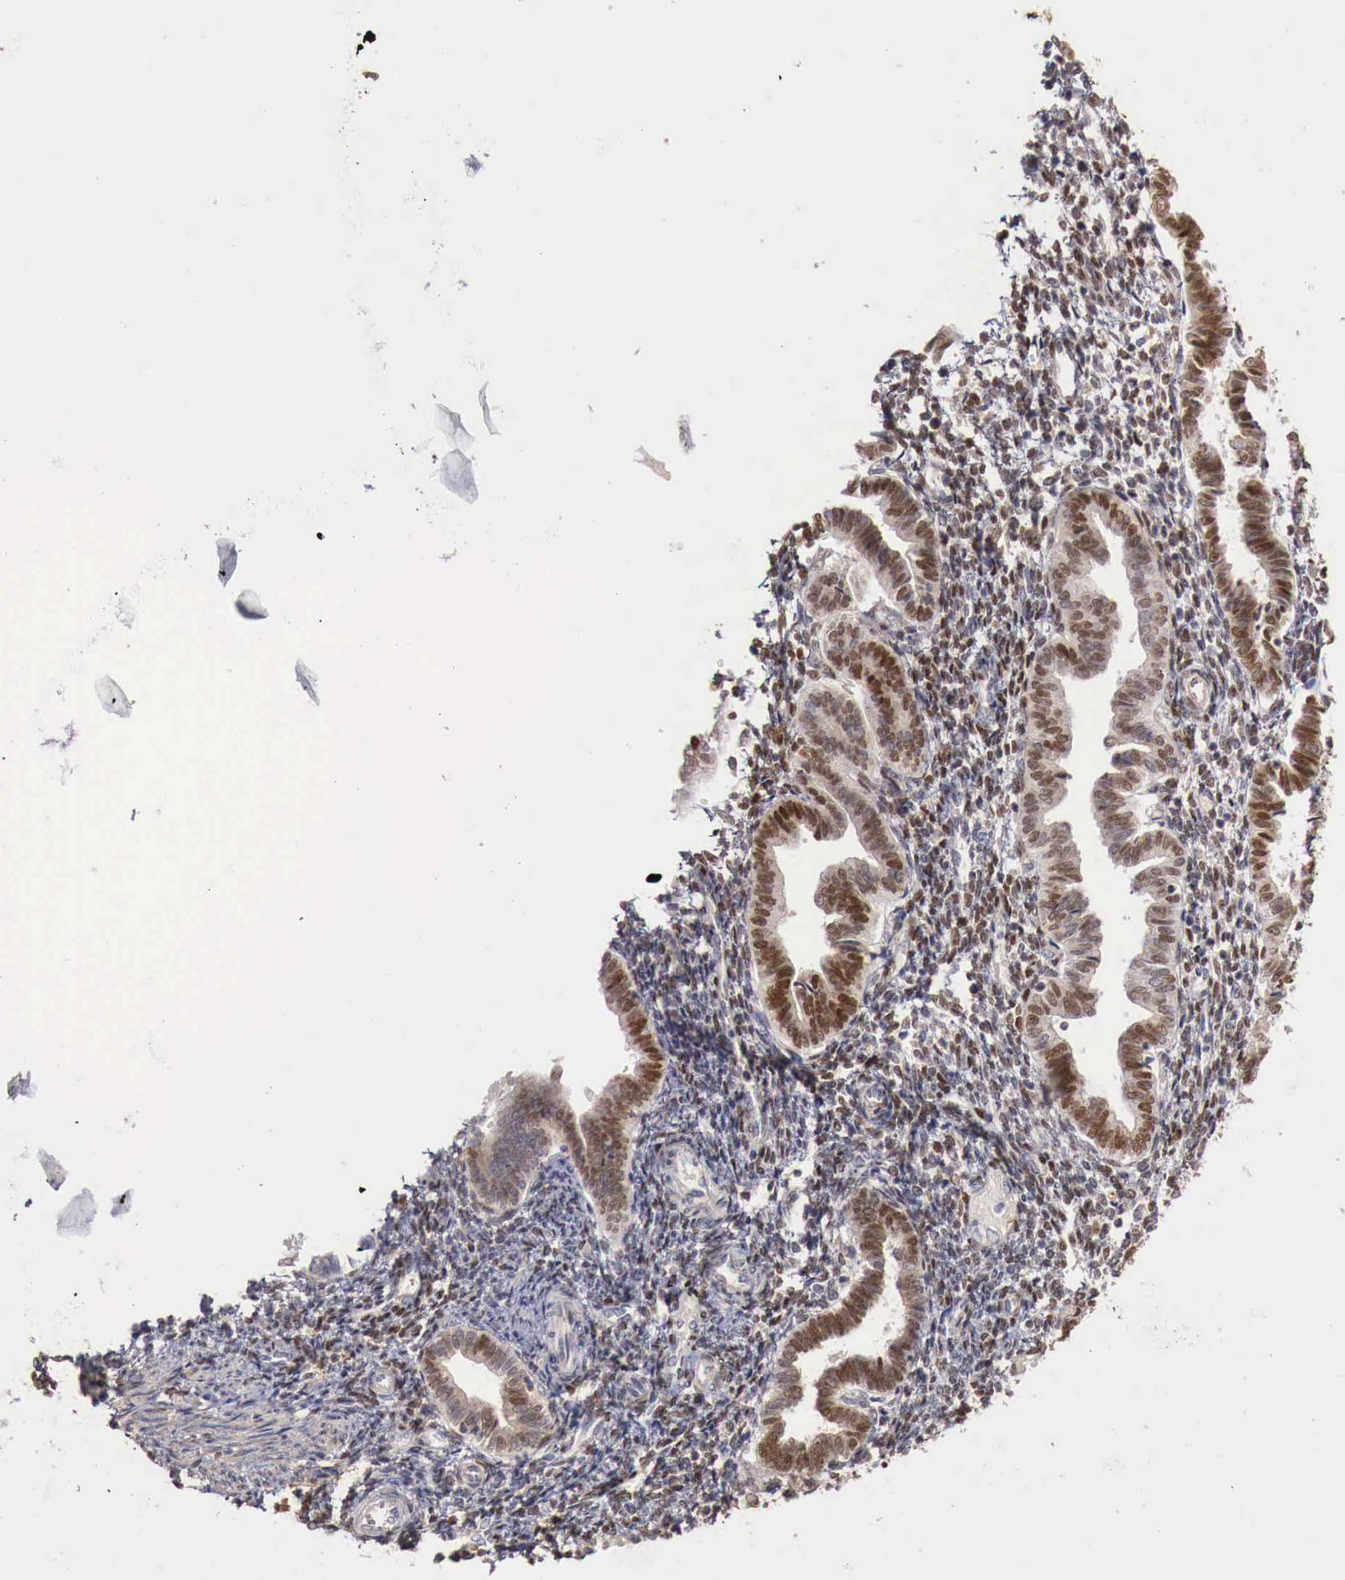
{"staining": {"intensity": "moderate", "quantity": "<25%", "location": "nuclear"}, "tissue": "endometrium", "cell_type": "Cells in endometrial stroma", "image_type": "normal", "snomed": [{"axis": "morphology", "description": "Normal tissue, NOS"}, {"axis": "topography", "description": "Endometrium"}], "caption": "Immunohistochemical staining of benign endometrium demonstrates <25% levels of moderate nuclear protein staining in approximately <25% of cells in endometrial stroma. The staining was performed using DAB to visualize the protein expression in brown, while the nuclei were stained in blue with hematoxylin (Magnification: 20x).", "gene": "KHDRBS2", "patient": {"sex": "female", "age": 36}}